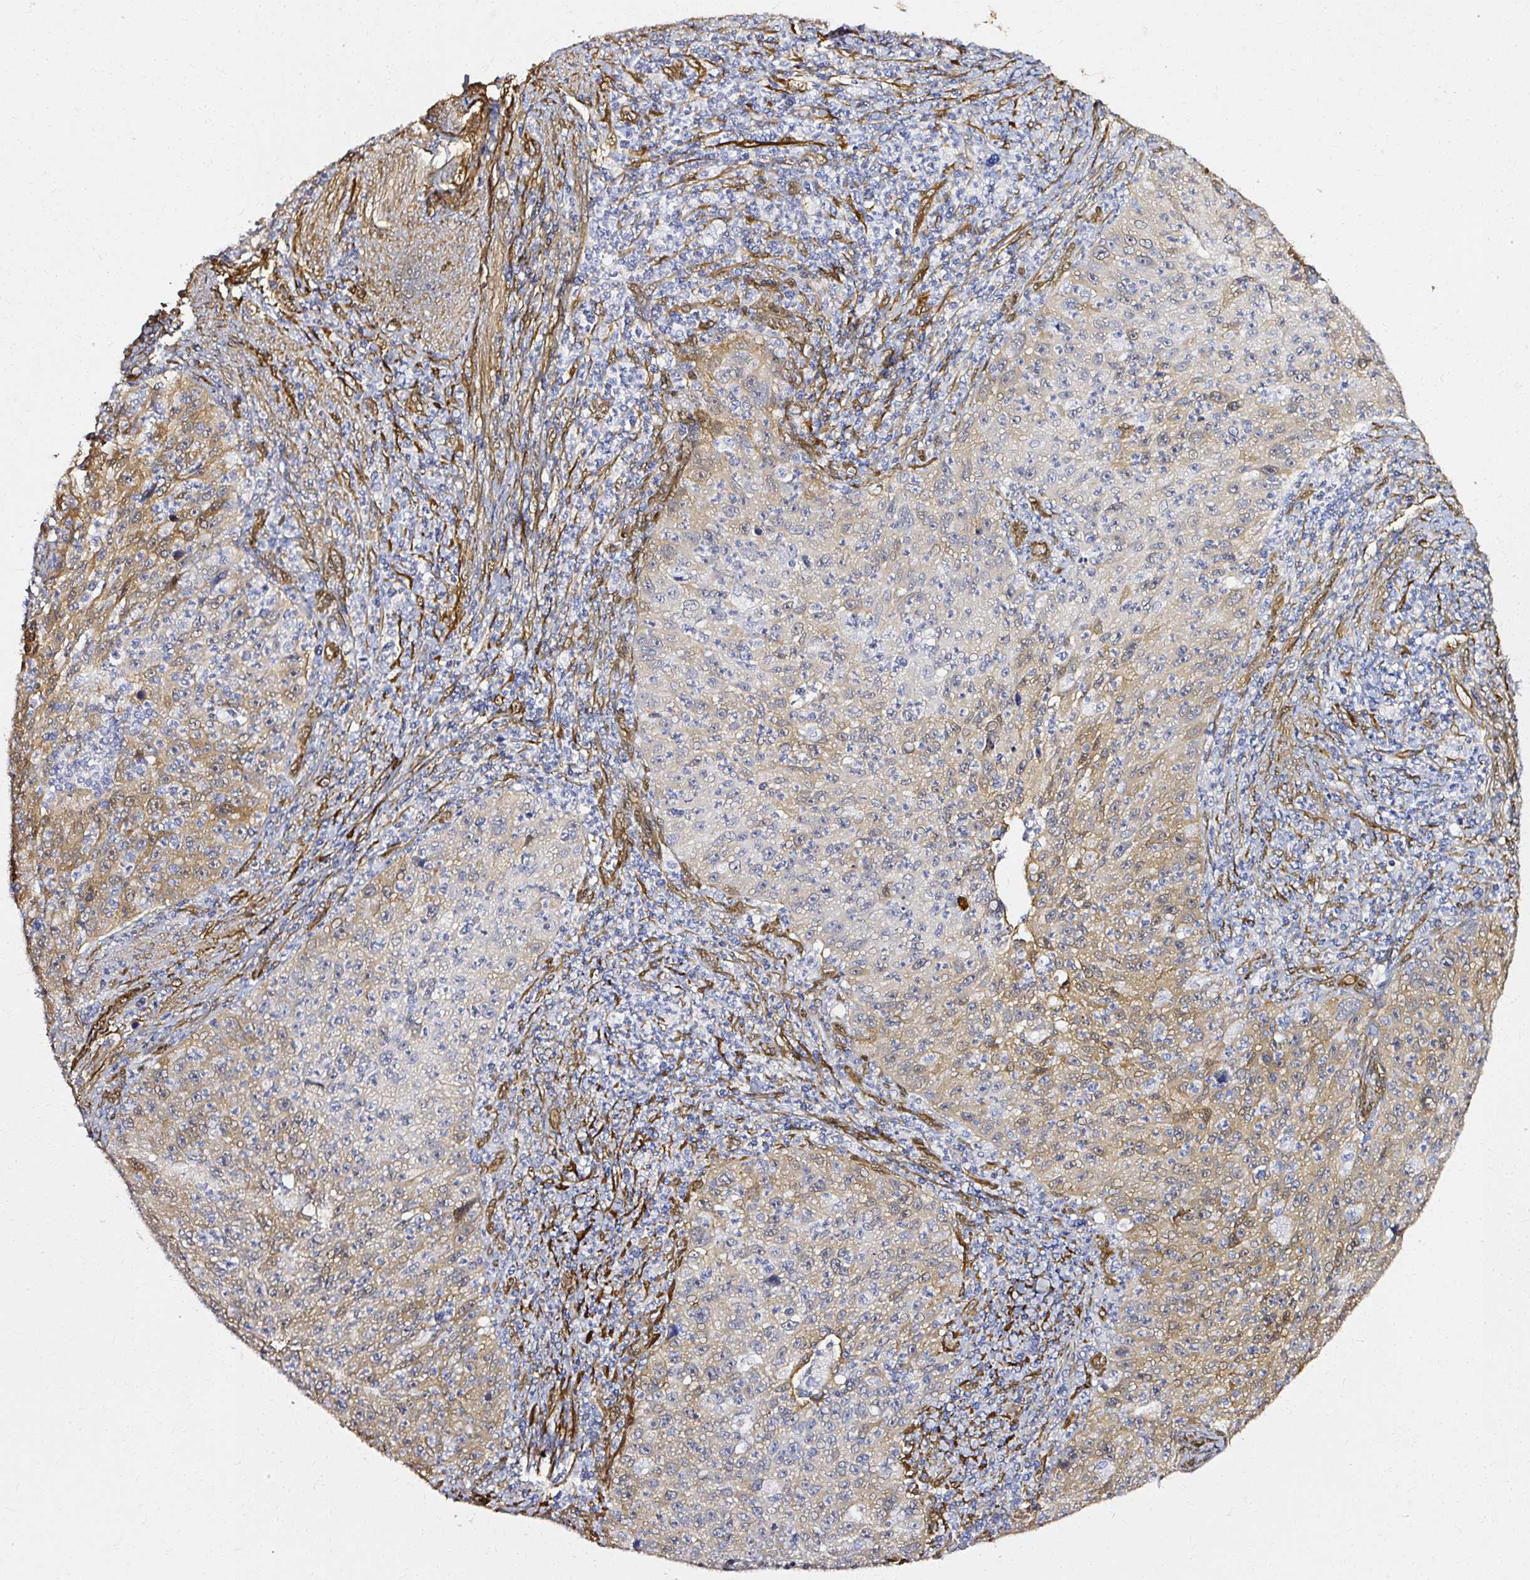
{"staining": {"intensity": "weak", "quantity": "25%-75%", "location": "cytoplasmic/membranous"}, "tissue": "cervical cancer", "cell_type": "Tumor cells", "image_type": "cancer", "snomed": [{"axis": "morphology", "description": "Squamous cell carcinoma, NOS"}, {"axis": "topography", "description": "Cervix"}], "caption": "Tumor cells reveal low levels of weak cytoplasmic/membranous staining in approximately 25%-75% of cells in human squamous cell carcinoma (cervical).", "gene": "CNN3", "patient": {"sex": "female", "age": 30}}